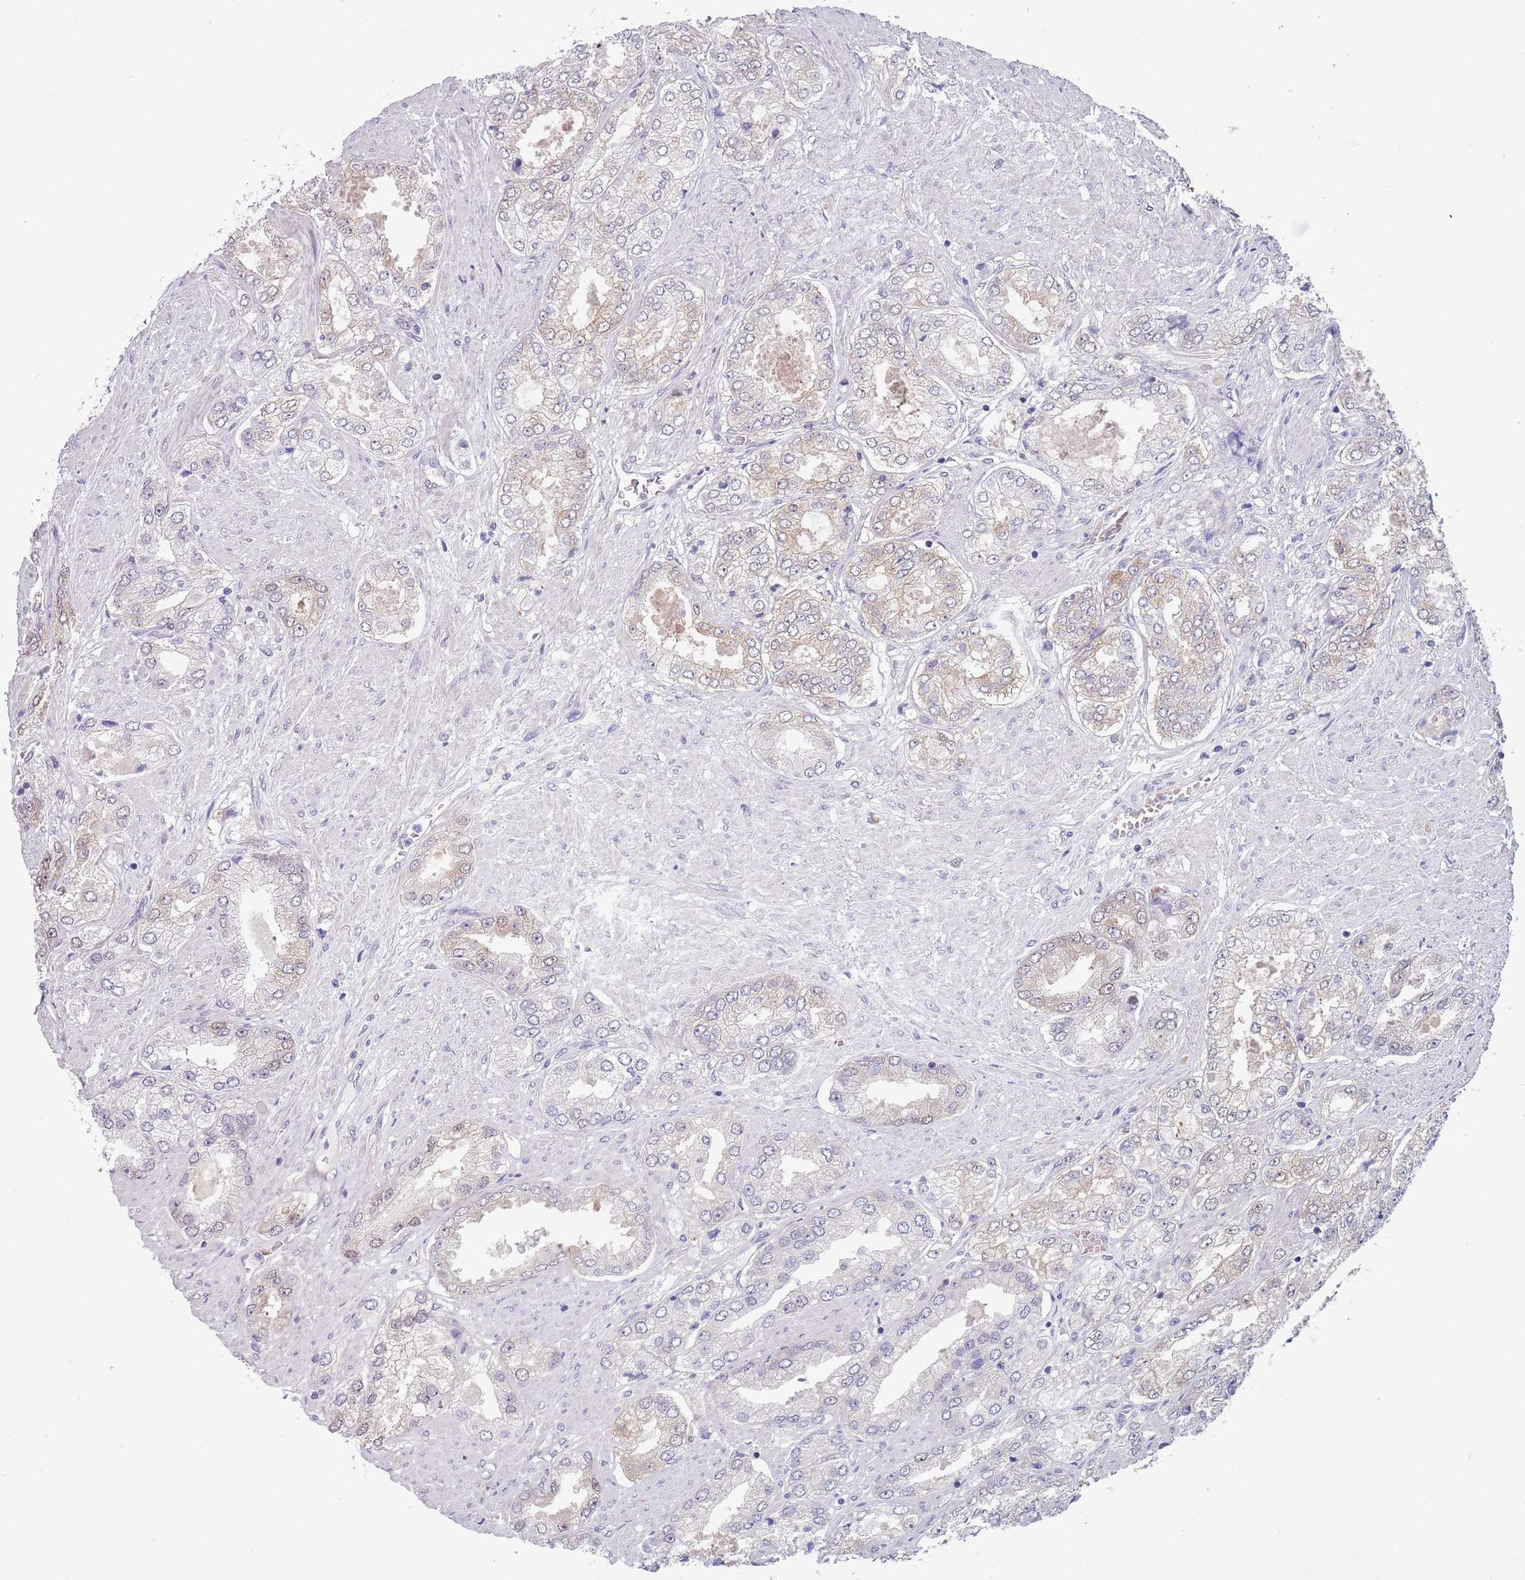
{"staining": {"intensity": "weak", "quantity": "<25%", "location": "cytoplasmic/membranous"}, "tissue": "prostate cancer", "cell_type": "Tumor cells", "image_type": "cancer", "snomed": [{"axis": "morphology", "description": "Adenocarcinoma, High grade"}, {"axis": "topography", "description": "Prostate"}], "caption": "This is an IHC histopathology image of human prostate cancer. There is no staining in tumor cells.", "gene": "CLNS1A", "patient": {"sex": "male", "age": 68}}